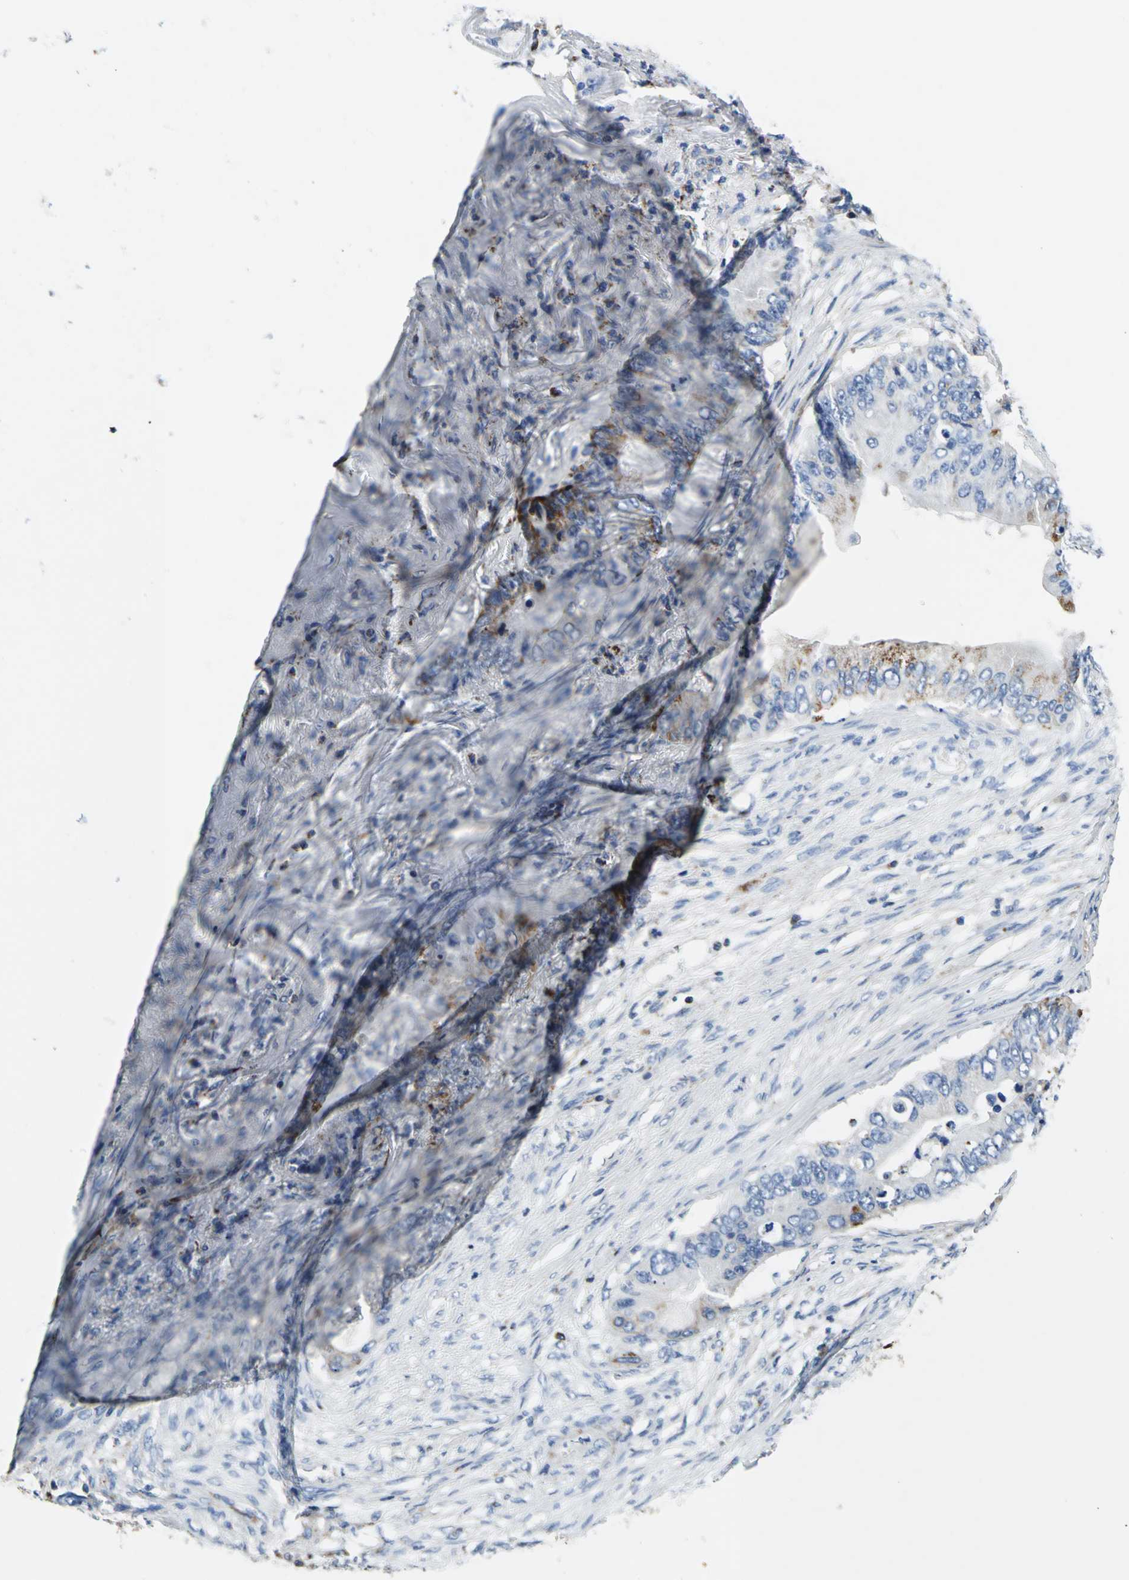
{"staining": {"intensity": "weak", "quantity": "25%-75%", "location": "cytoplasmic/membranous"}, "tissue": "colorectal cancer", "cell_type": "Tumor cells", "image_type": "cancer", "snomed": [{"axis": "morphology", "description": "Adenocarcinoma, NOS"}, {"axis": "topography", "description": "Colon"}], "caption": "This image exhibits immunohistochemistry staining of colorectal adenocarcinoma, with low weak cytoplasmic/membranous expression in approximately 25%-75% of tumor cells.", "gene": "IFI6", "patient": {"sex": "male", "age": 71}}